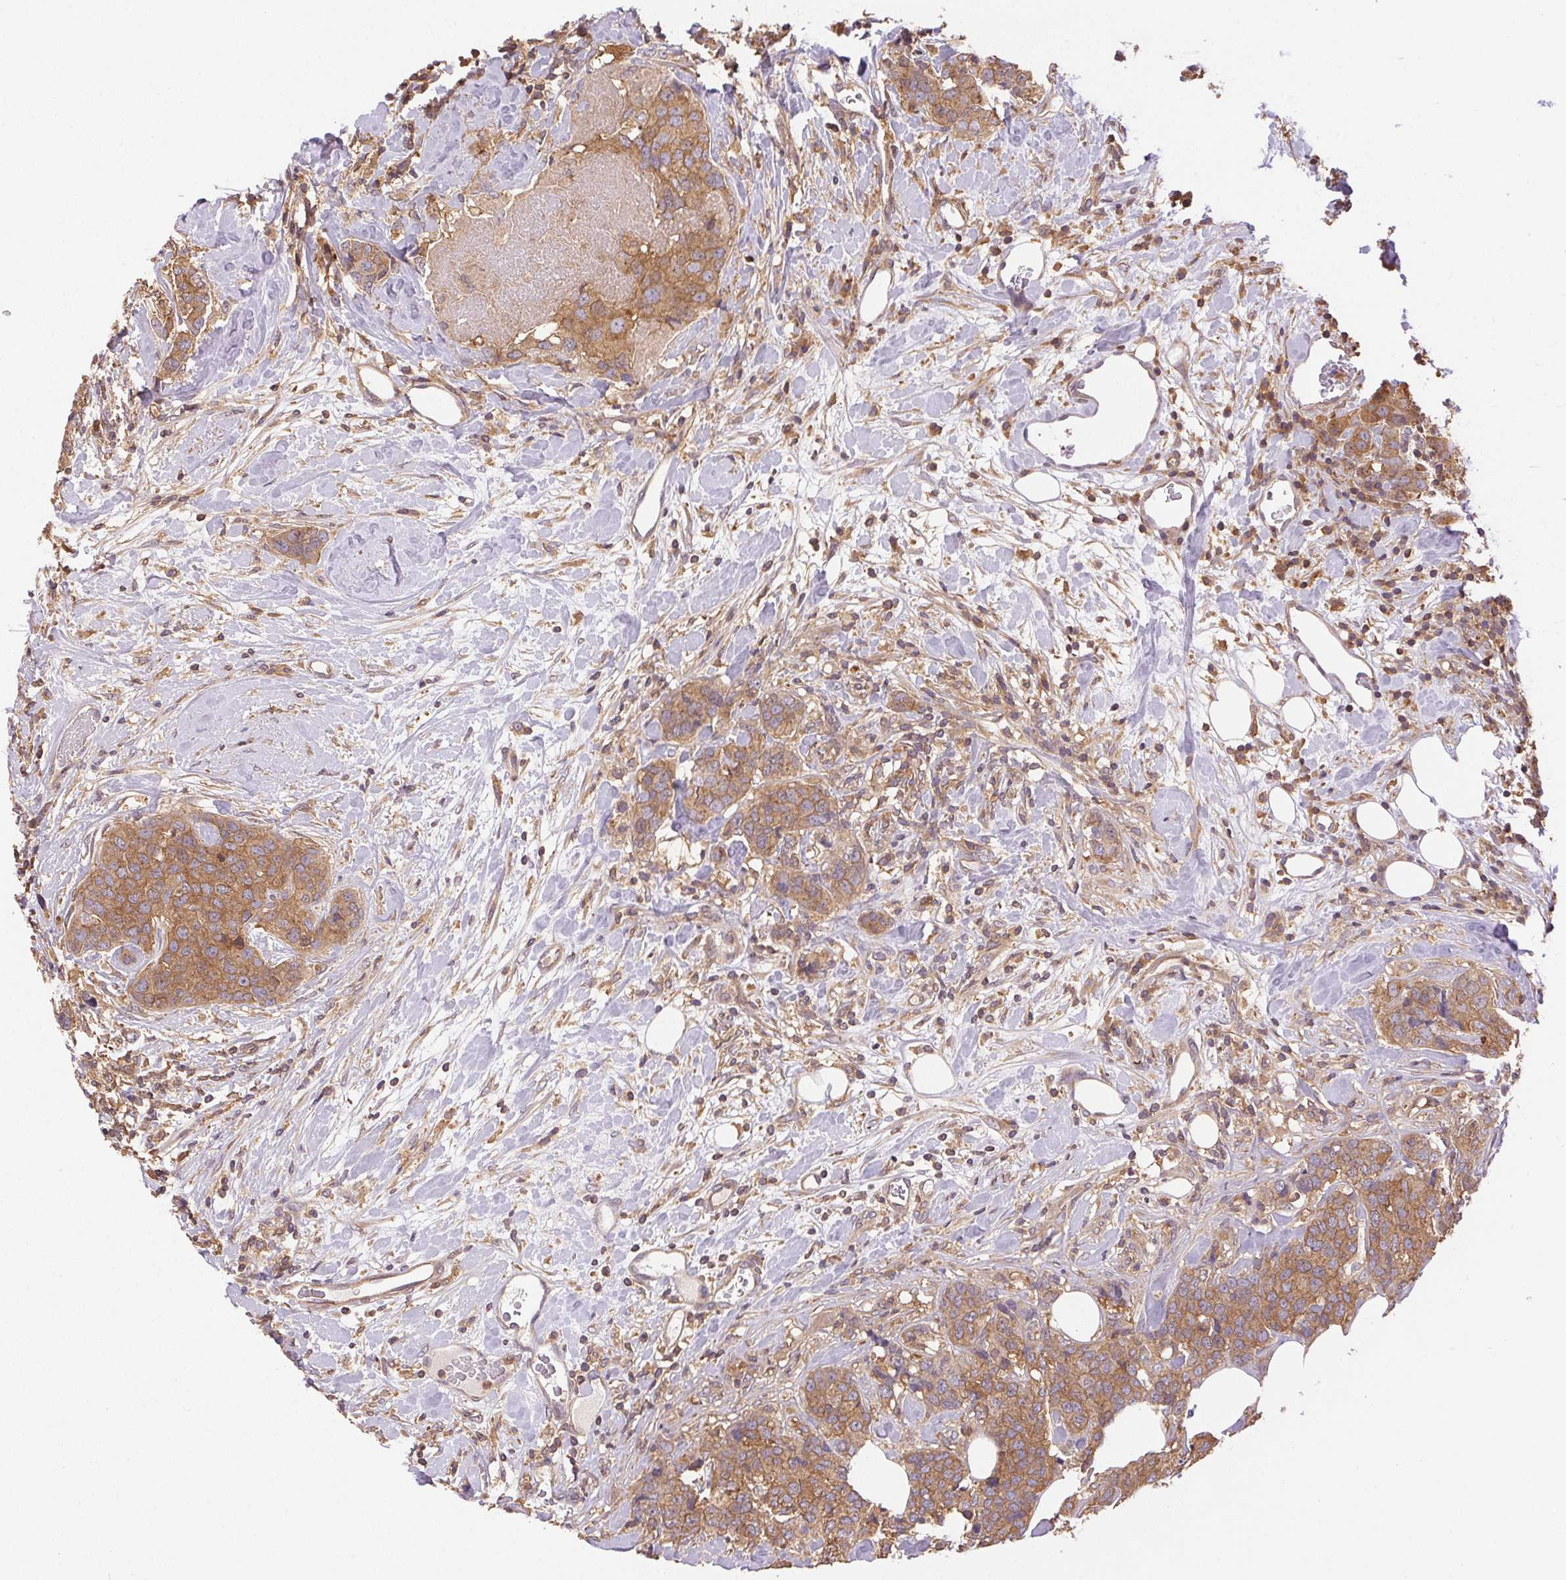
{"staining": {"intensity": "moderate", "quantity": ">75%", "location": "cytoplasmic/membranous"}, "tissue": "breast cancer", "cell_type": "Tumor cells", "image_type": "cancer", "snomed": [{"axis": "morphology", "description": "Lobular carcinoma"}, {"axis": "topography", "description": "Breast"}], "caption": "Tumor cells display medium levels of moderate cytoplasmic/membranous expression in about >75% of cells in breast lobular carcinoma.", "gene": "GDI2", "patient": {"sex": "female", "age": 59}}